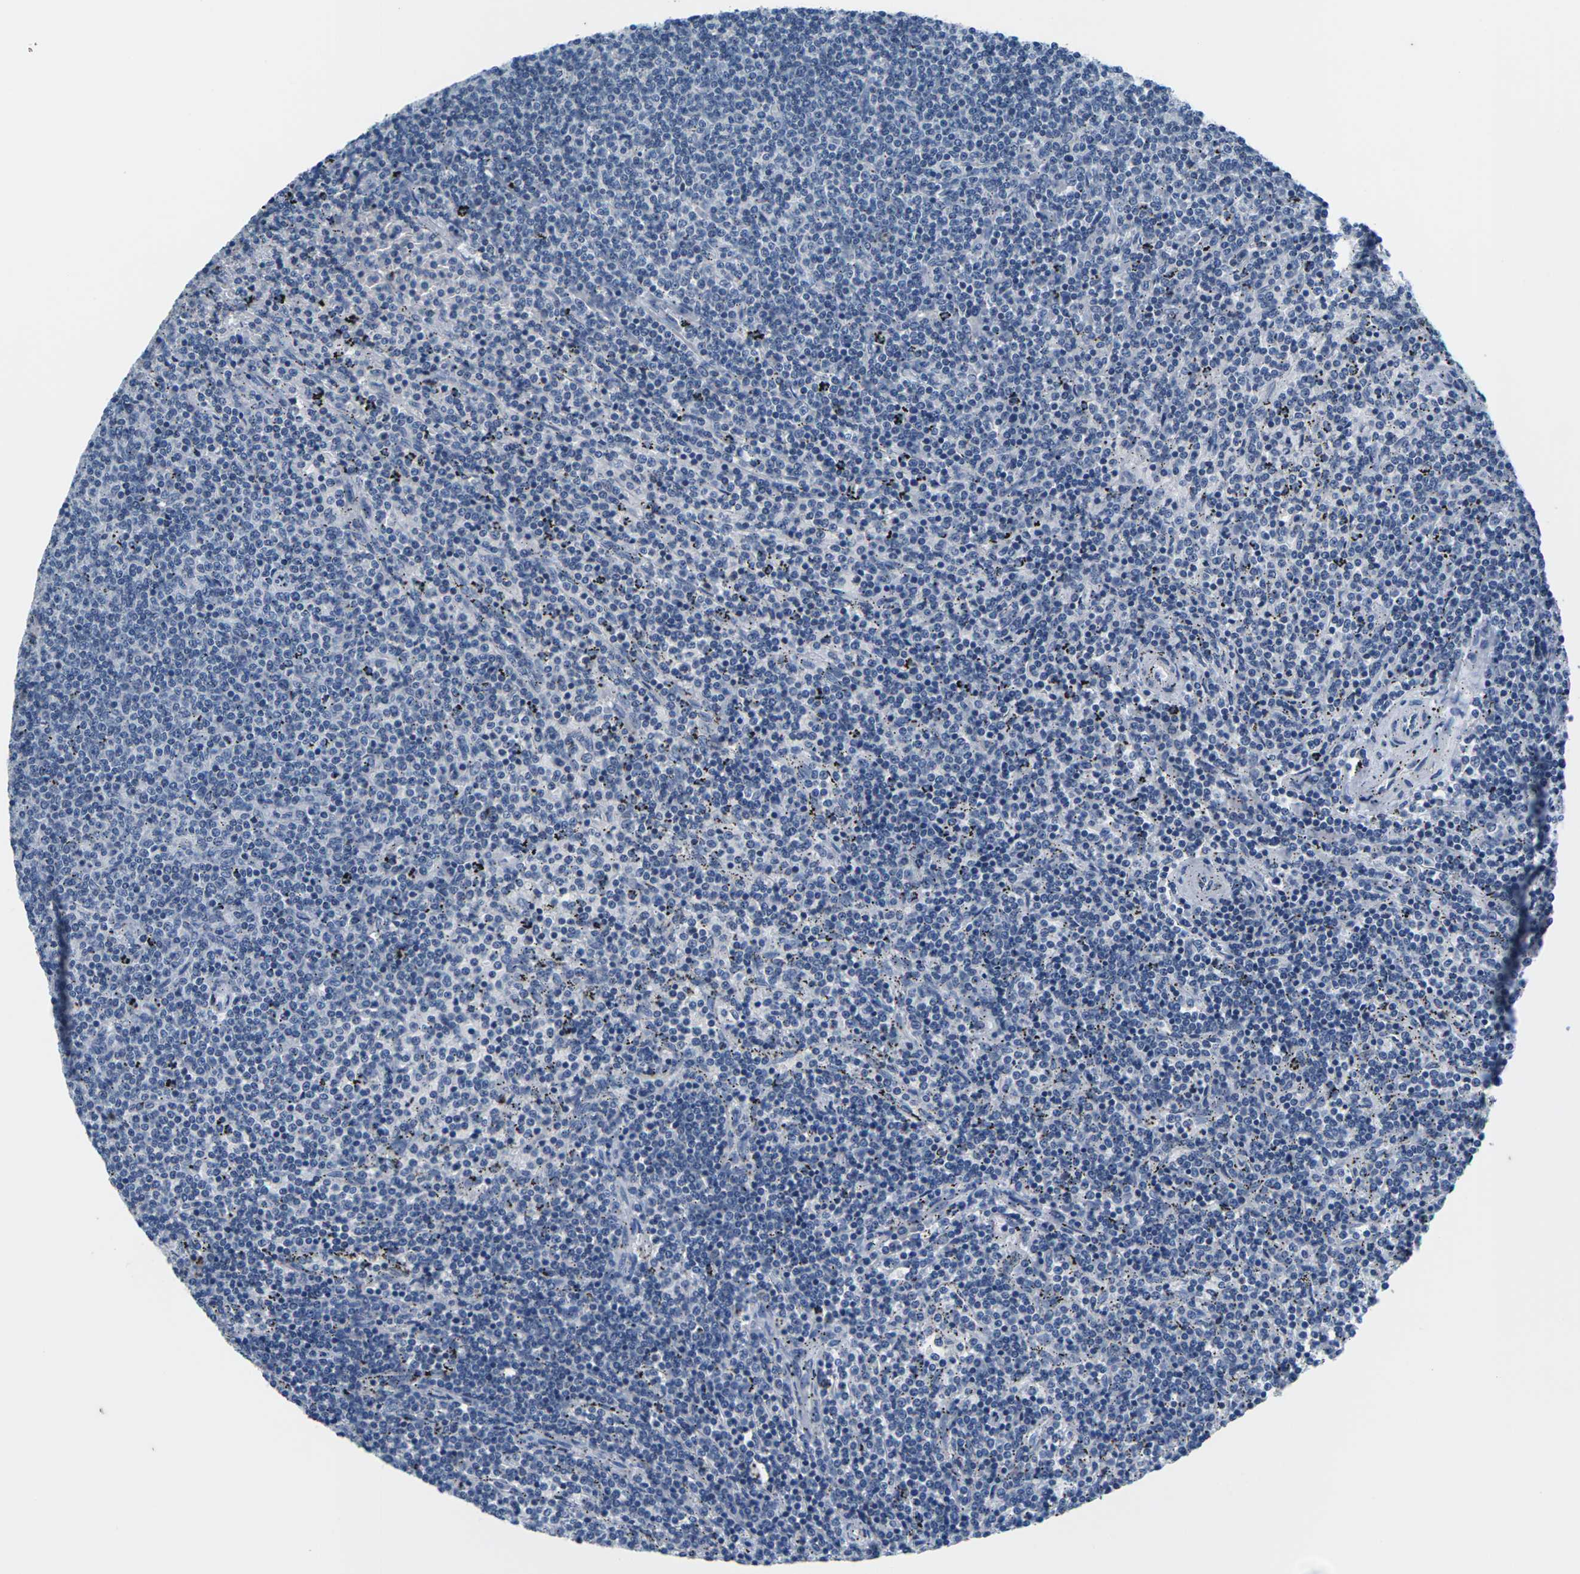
{"staining": {"intensity": "negative", "quantity": "none", "location": "none"}, "tissue": "lymphoma", "cell_type": "Tumor cells", "image_type": "cancer", "snomed": [{"axis": "morphology", "description": "Malignant lymphoma, non-Hodgkin's type, Low grade"}, {"axis": "topography", "description": "Spleen"}], "caption": "An IHC histopathology image of lymphoma is shown. There is no staining in tumor cells of lymphoma.", "gene": "UMOD", "patient": {"sex": "female", "age": 50}}